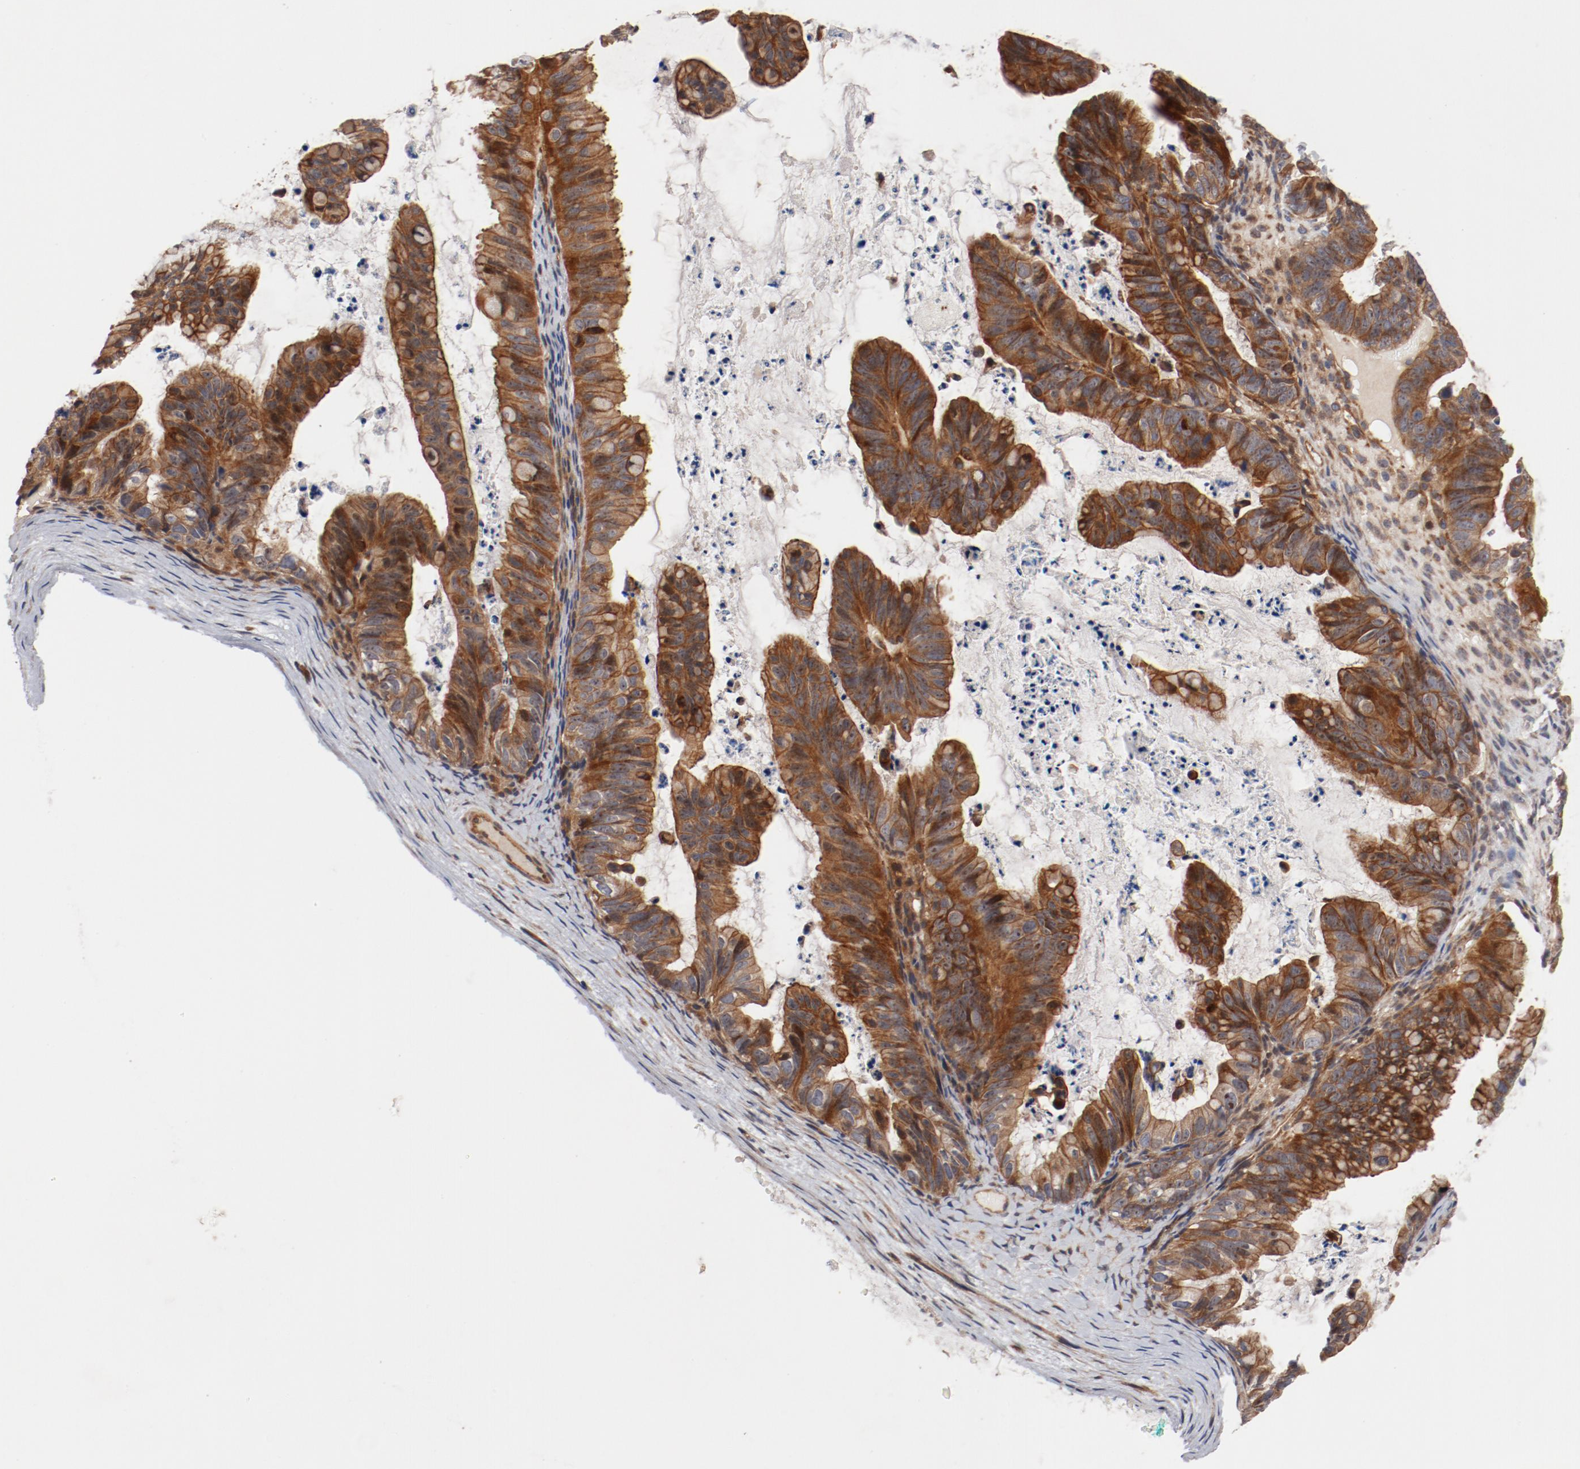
{"staining": {"intensity": "strong", "quantity": ">75%", "location": "cytoplasmic/membranous"}, "tissue": "ovarian cancer", "cell_type": "Tumor cells", "image_type": "cancer", "snomed": [{"axis": "morphology", "description": "Cystadenocarcinoma, mucinous, NOS"}, {"axis": "topography", "description": "Ovary"}], "caption": "Ovarian cancer (mucinous cystadenocarcinoma) tissue displays strong cytoplasmic/membranous staining in about >75% of tumor cells, visualized by immunohistochemistry.", "gene": "PITPNM2", "patient": {"sex": "female", "age": 36}}